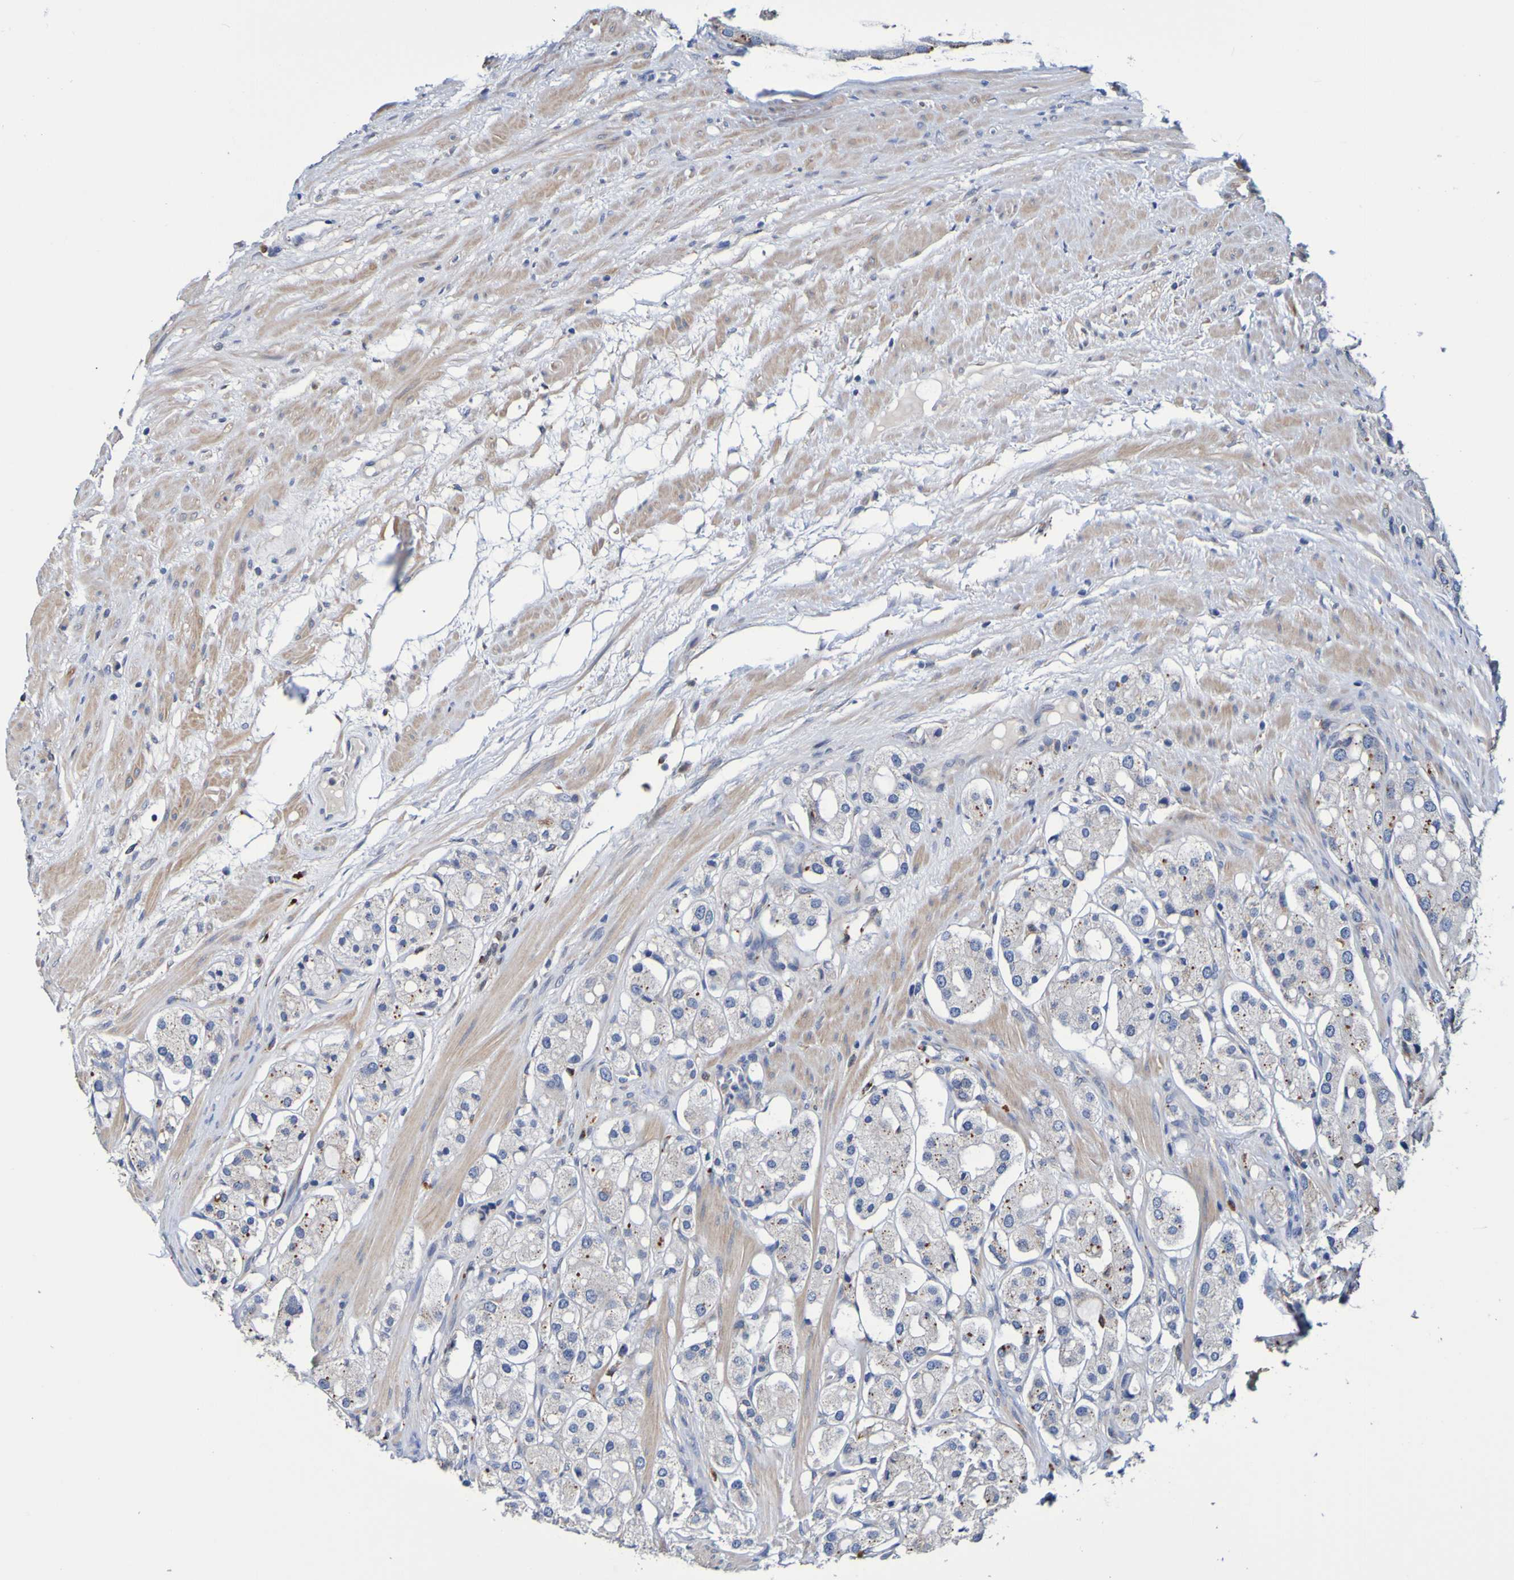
{"staining": {"intensity": "weak", "quantity": ">75%", "location": "cytoplasmic/membranous"}, "tissue": "prostate cancer", "cell_type": "Tumor cells", "image_type": "cancer", "snomed": [{"axis": "morphology", "description": "Adenocarcinoma, High grade"}, {"axis": "topography", "description": "Prostate"}], "caption": "Tumor cells show low levels of weak cytoplasmic/membranous positivity in approximately >75% of cells in human prostate cancer.", "gene": "METAP2", "patient": {"sex": "male", "age": 65}}